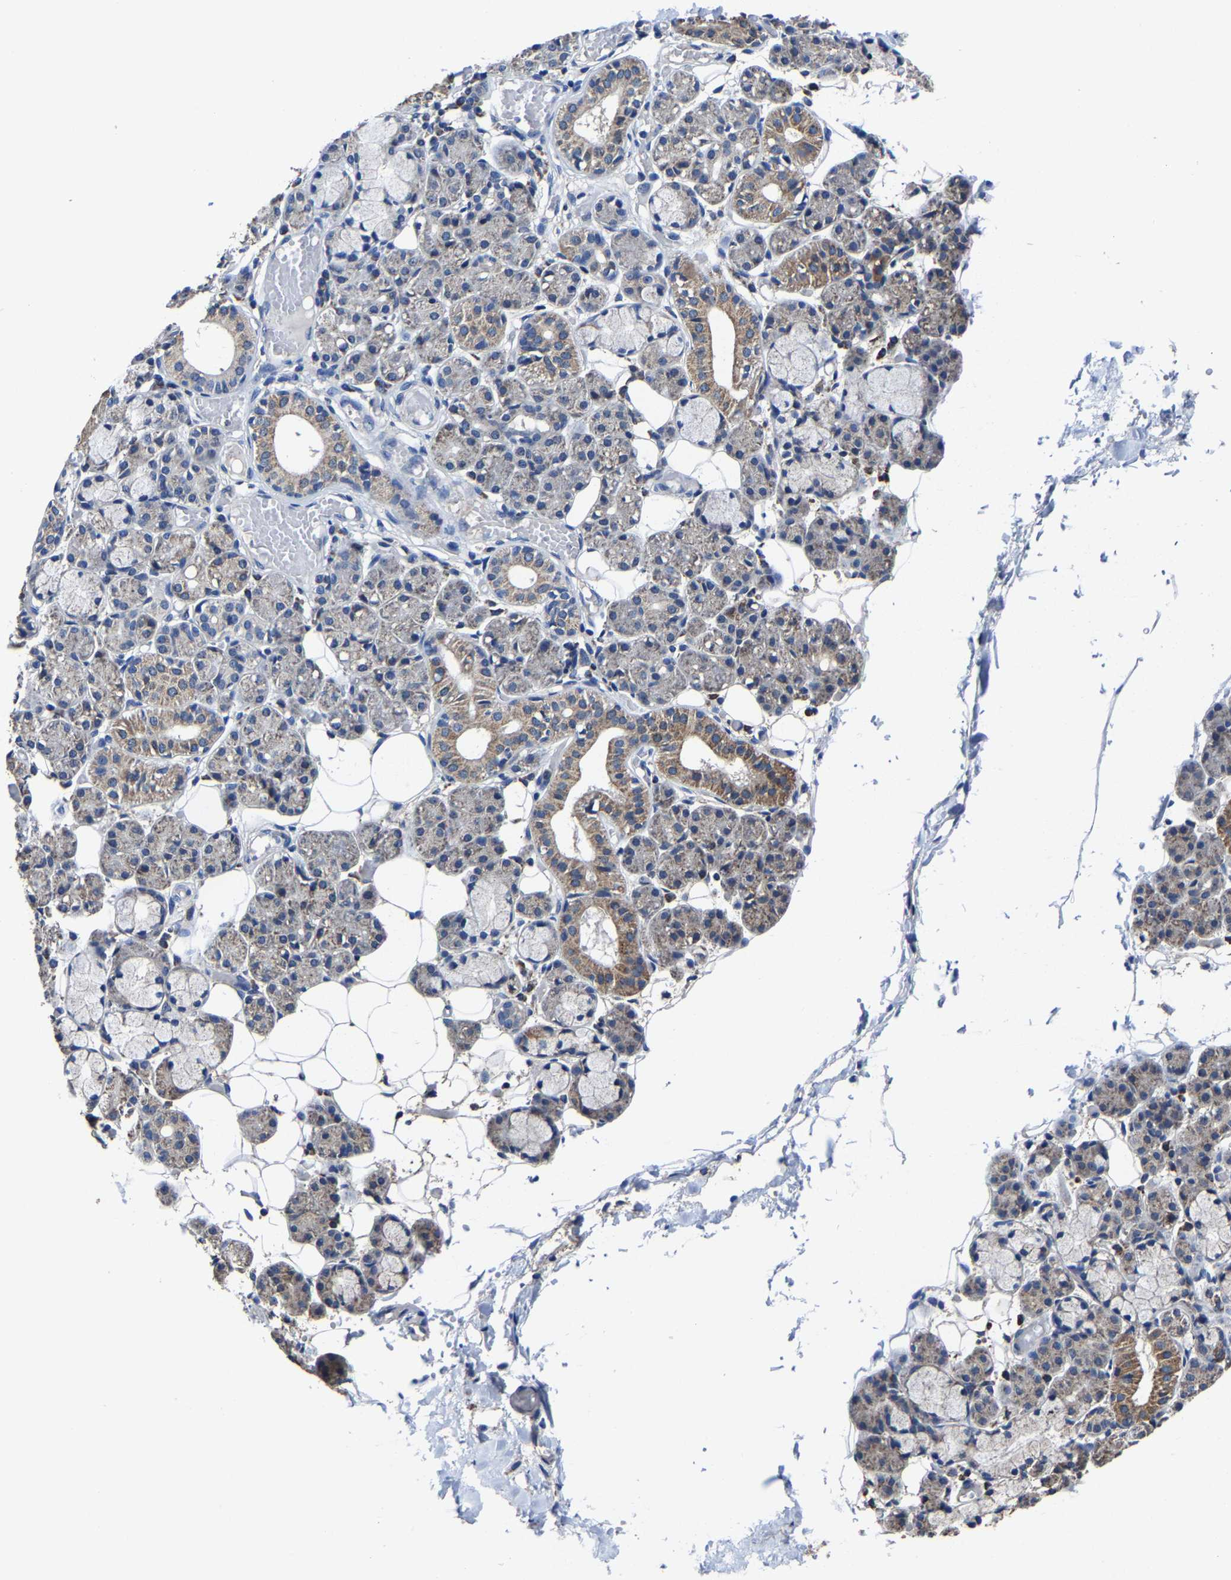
{"staining": {"intensity": "moderate", "quantity": "<25%", "location": "cytoplasmic/membranous"}, "tissue": "salivary gland", "cell_type": "Glandular cells", "image_type": "normal", "snomed": [{"axis": "morphology", "description": "Normal tissue, NOS"}, {"axis": "topography", "description": "Salivary gland"}], "caption": "Salivary gland stained for a protein (brown) reveals moderate cytoplasmic/membranous positive positivity in approximately <25% of glandular cells.", "gene": "ZCCHC7", "patient": {"sex": "male", "age": 63}}